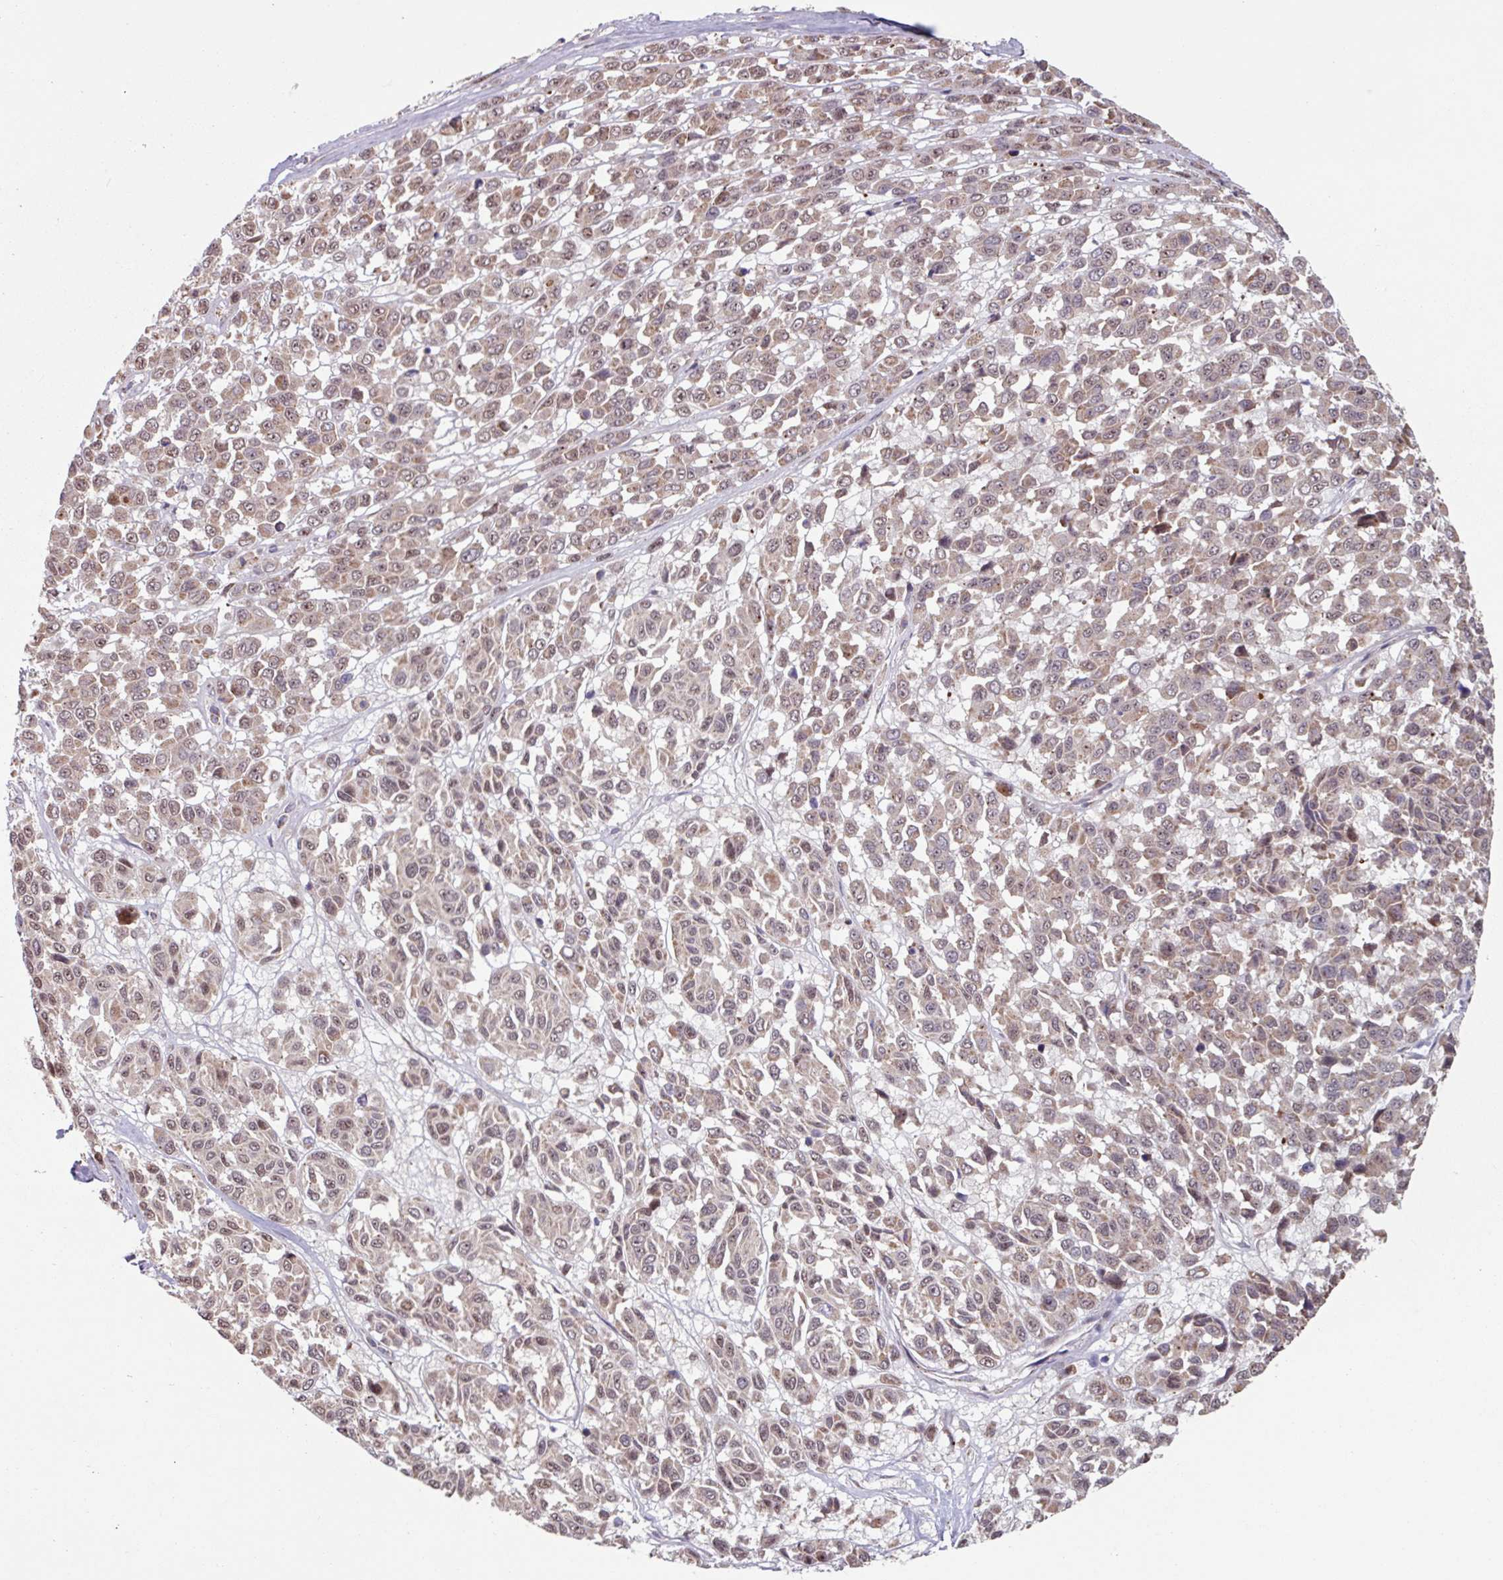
{"staining": {"intensity": "weak", "quantity": ">75%", "location": "cytoplasmic/membranous,nuclear"}, "tissue": "melanoma", "cell_type": "Tumor cells", "image_type": "cancer", "snomed": [{"axis": "morphology", "description": "Malignant melanoma, NOS"}, {"axis": "topography", "description": "Skin"}], "caption": "Protein staining displays weak cytoplasmic/membranous and nuclear expression in about >75% of tumor cells in malignant melanoma. (IHC, brightfield microscopy, high magnification).", "gene": "COX7C", "patient": {"sex": "female", "age": 66}}